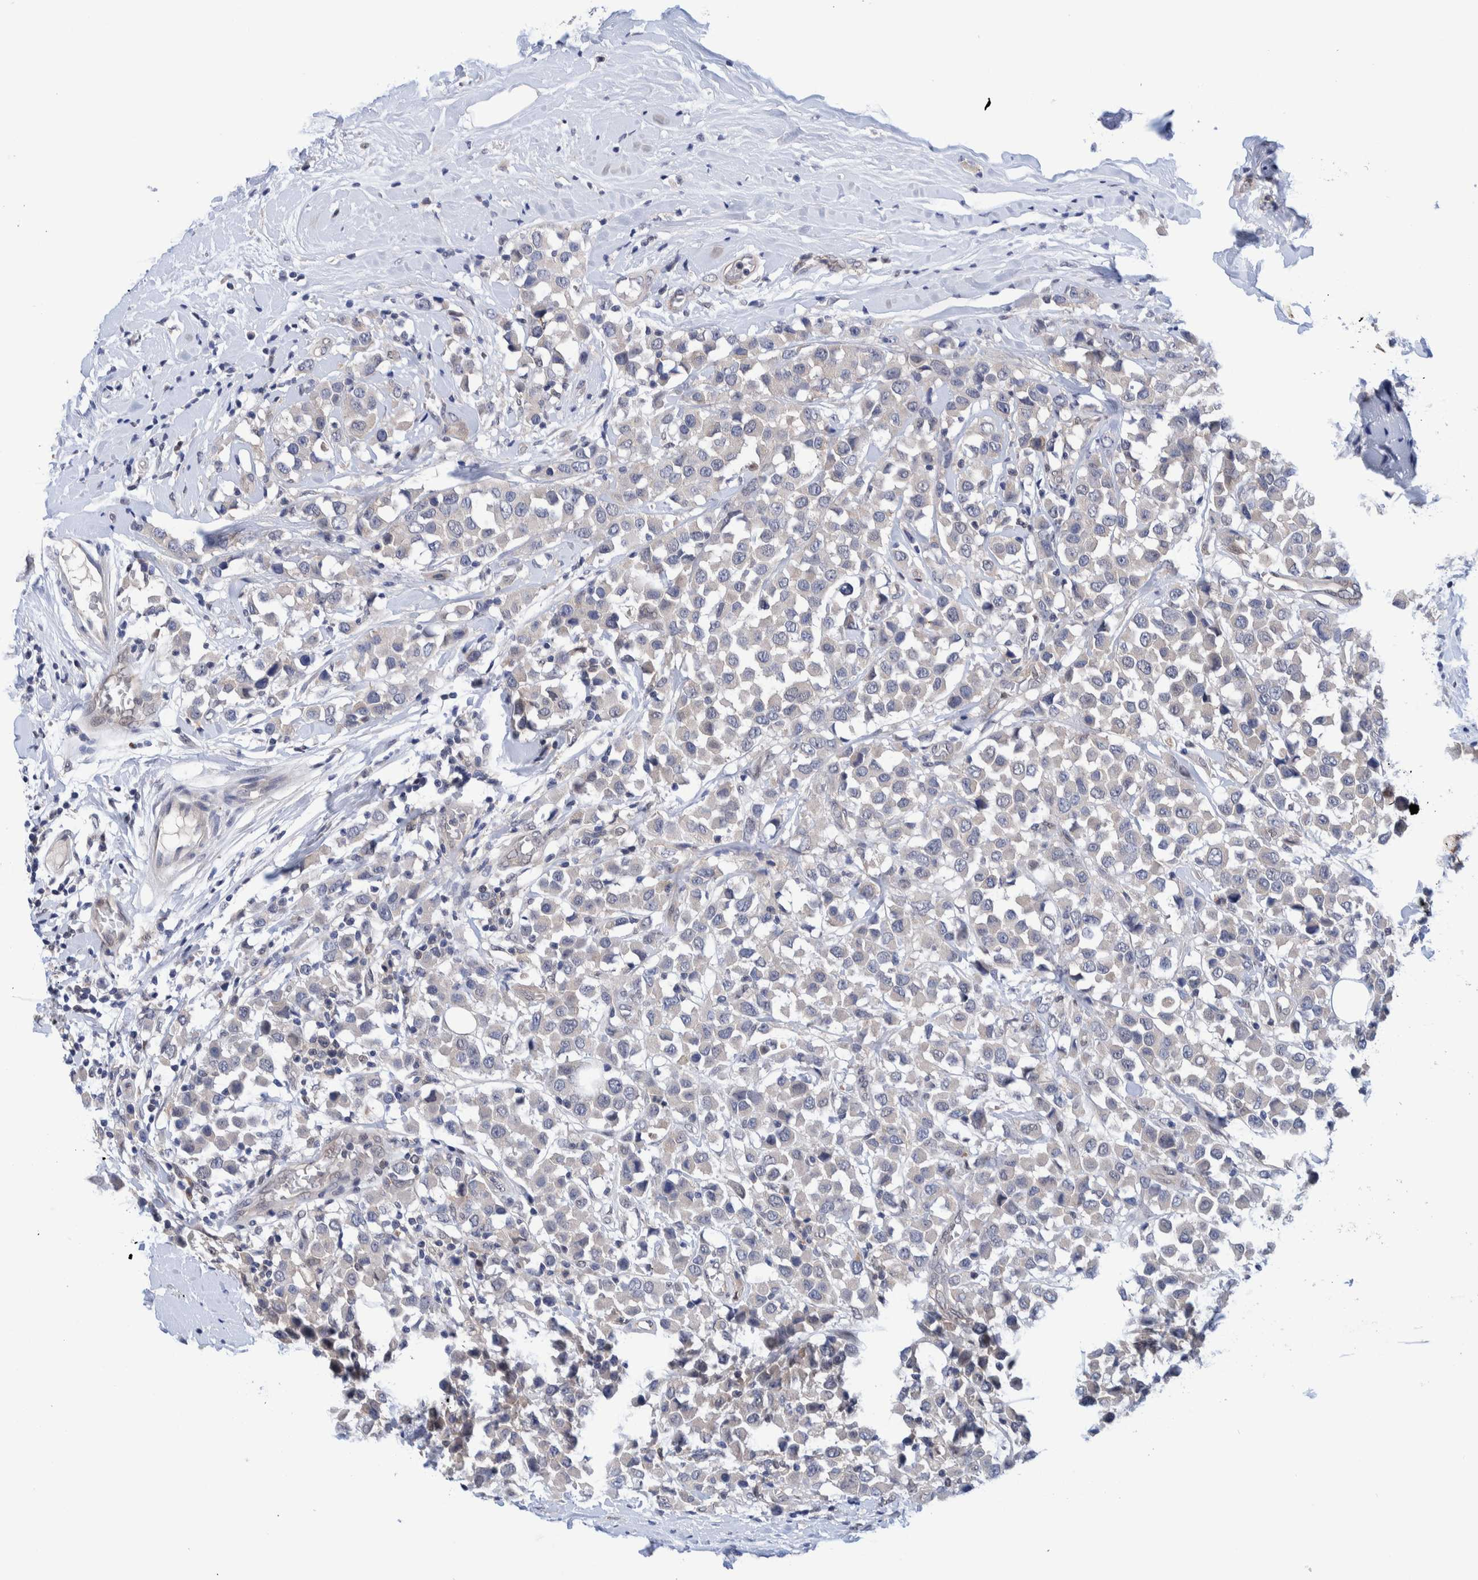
{"staining": {"intensity": "negative", "quantity": "none", "location": "none"}, "tissue": "breast cancer", "cell_type": "Tumor cells", "image_type": "cancer", "snomed": [{"axis": "morphology", "description": "Duct carcinoma"}, {"axis": "topography", "description": "Breast"}], "caption": "There is no significant positivity in tumor cells of breast invasive ductal carcinoma.", "gene": "PFAS", "patient": {"sex": "female", "age": 61}}